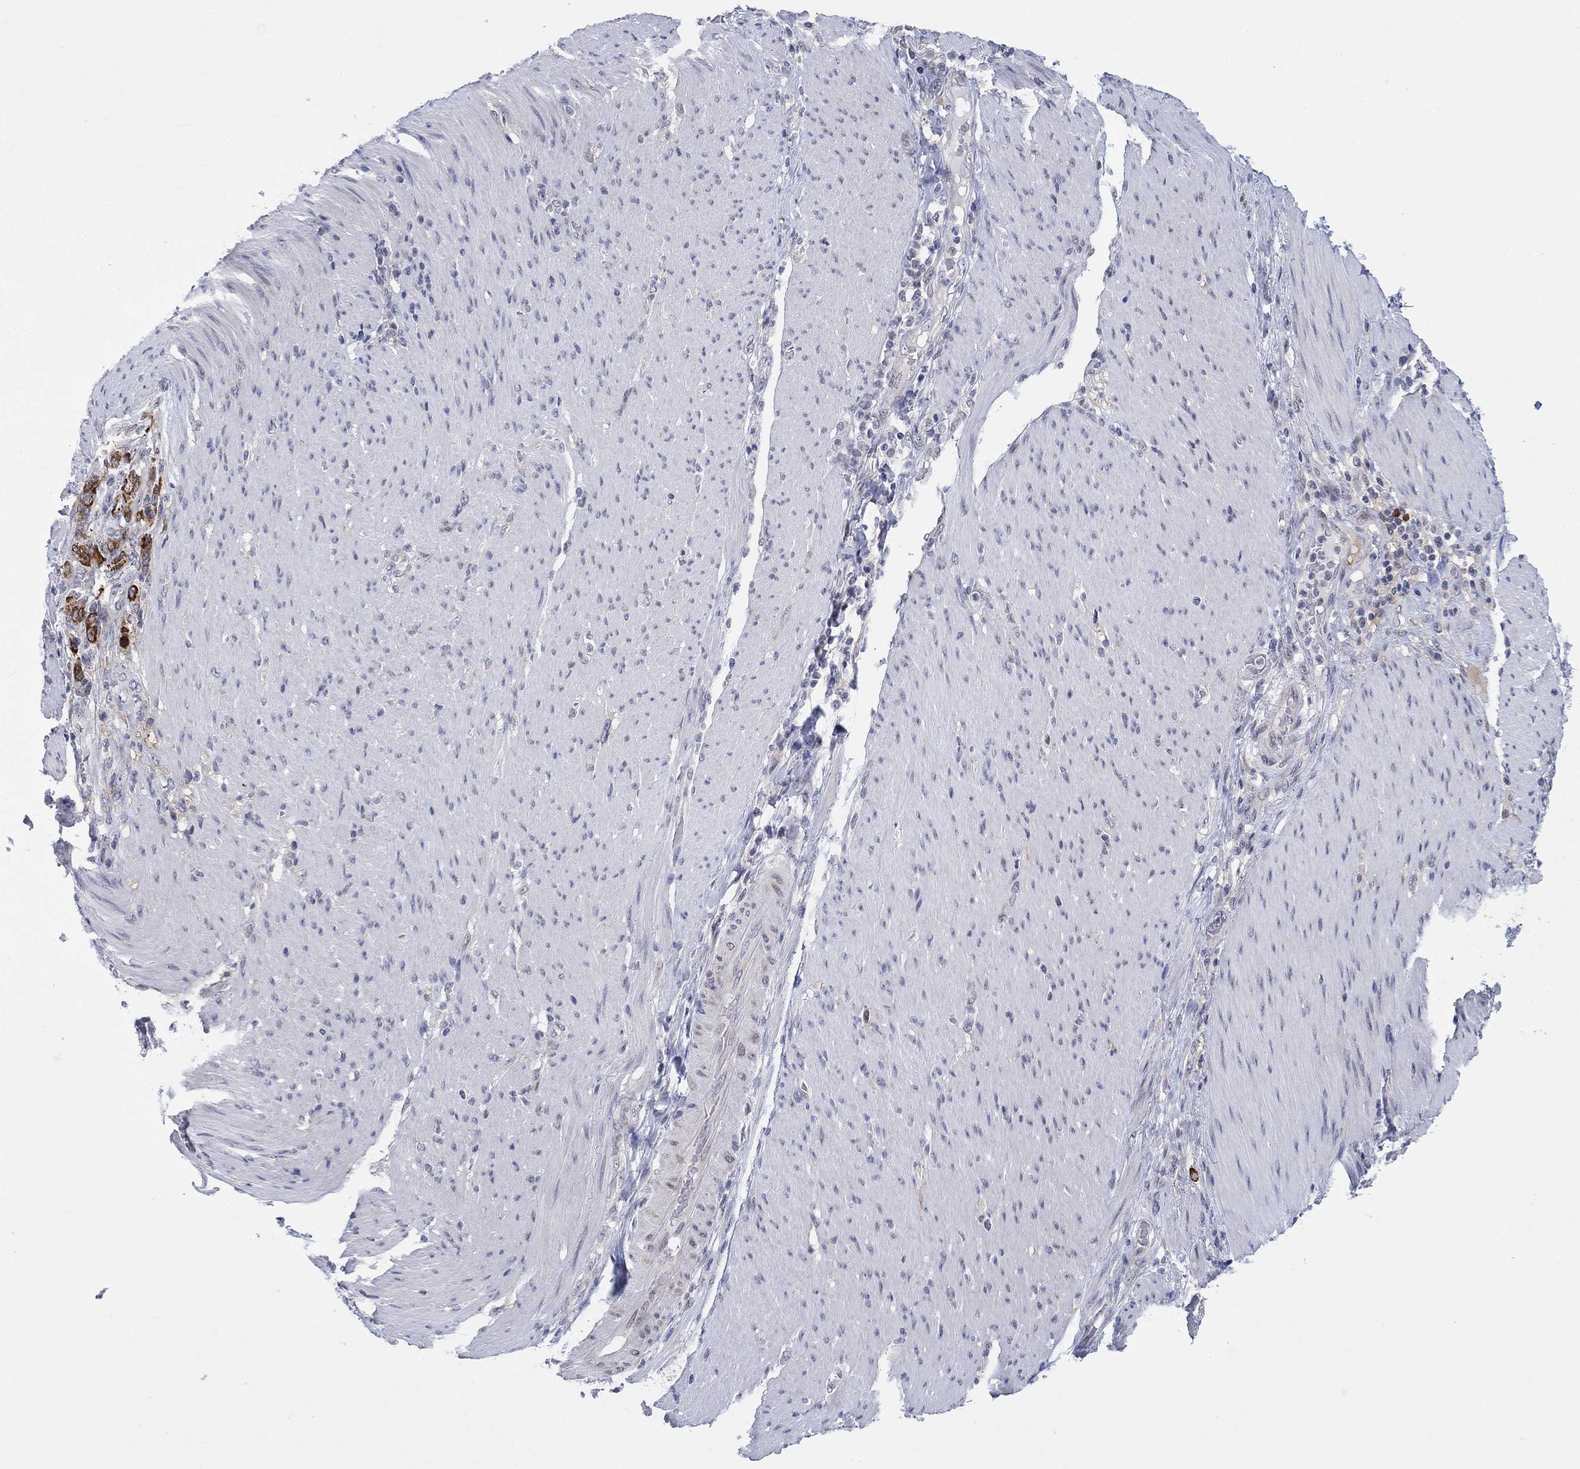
{"staining": {"intensity": "strong", "quantity": "25%-75%", "location": "cytoplasmic/membranous"}, "tissue": "stomach cancer", "cell_type": "Tumor cells", "image_type": "cancer", "snomed": [{"axis": "morphology", "description": "Adenocarcinoma, NOS"}, {"axis": "topography", "description": "Stomach"}], "caption": "The histopathology image shows staining of stomach cancer (adenocarcinoma), revealing strong cytoplasmic/membranous protein staining (brown color) within tumor cells. The protein of interest is stained brown, and the nuclei are stained in blue (DAB IHC with brightfield microscopy, high magnification).", "gene": "SDC1", "patient": {"sex": "female", "age": 79}}